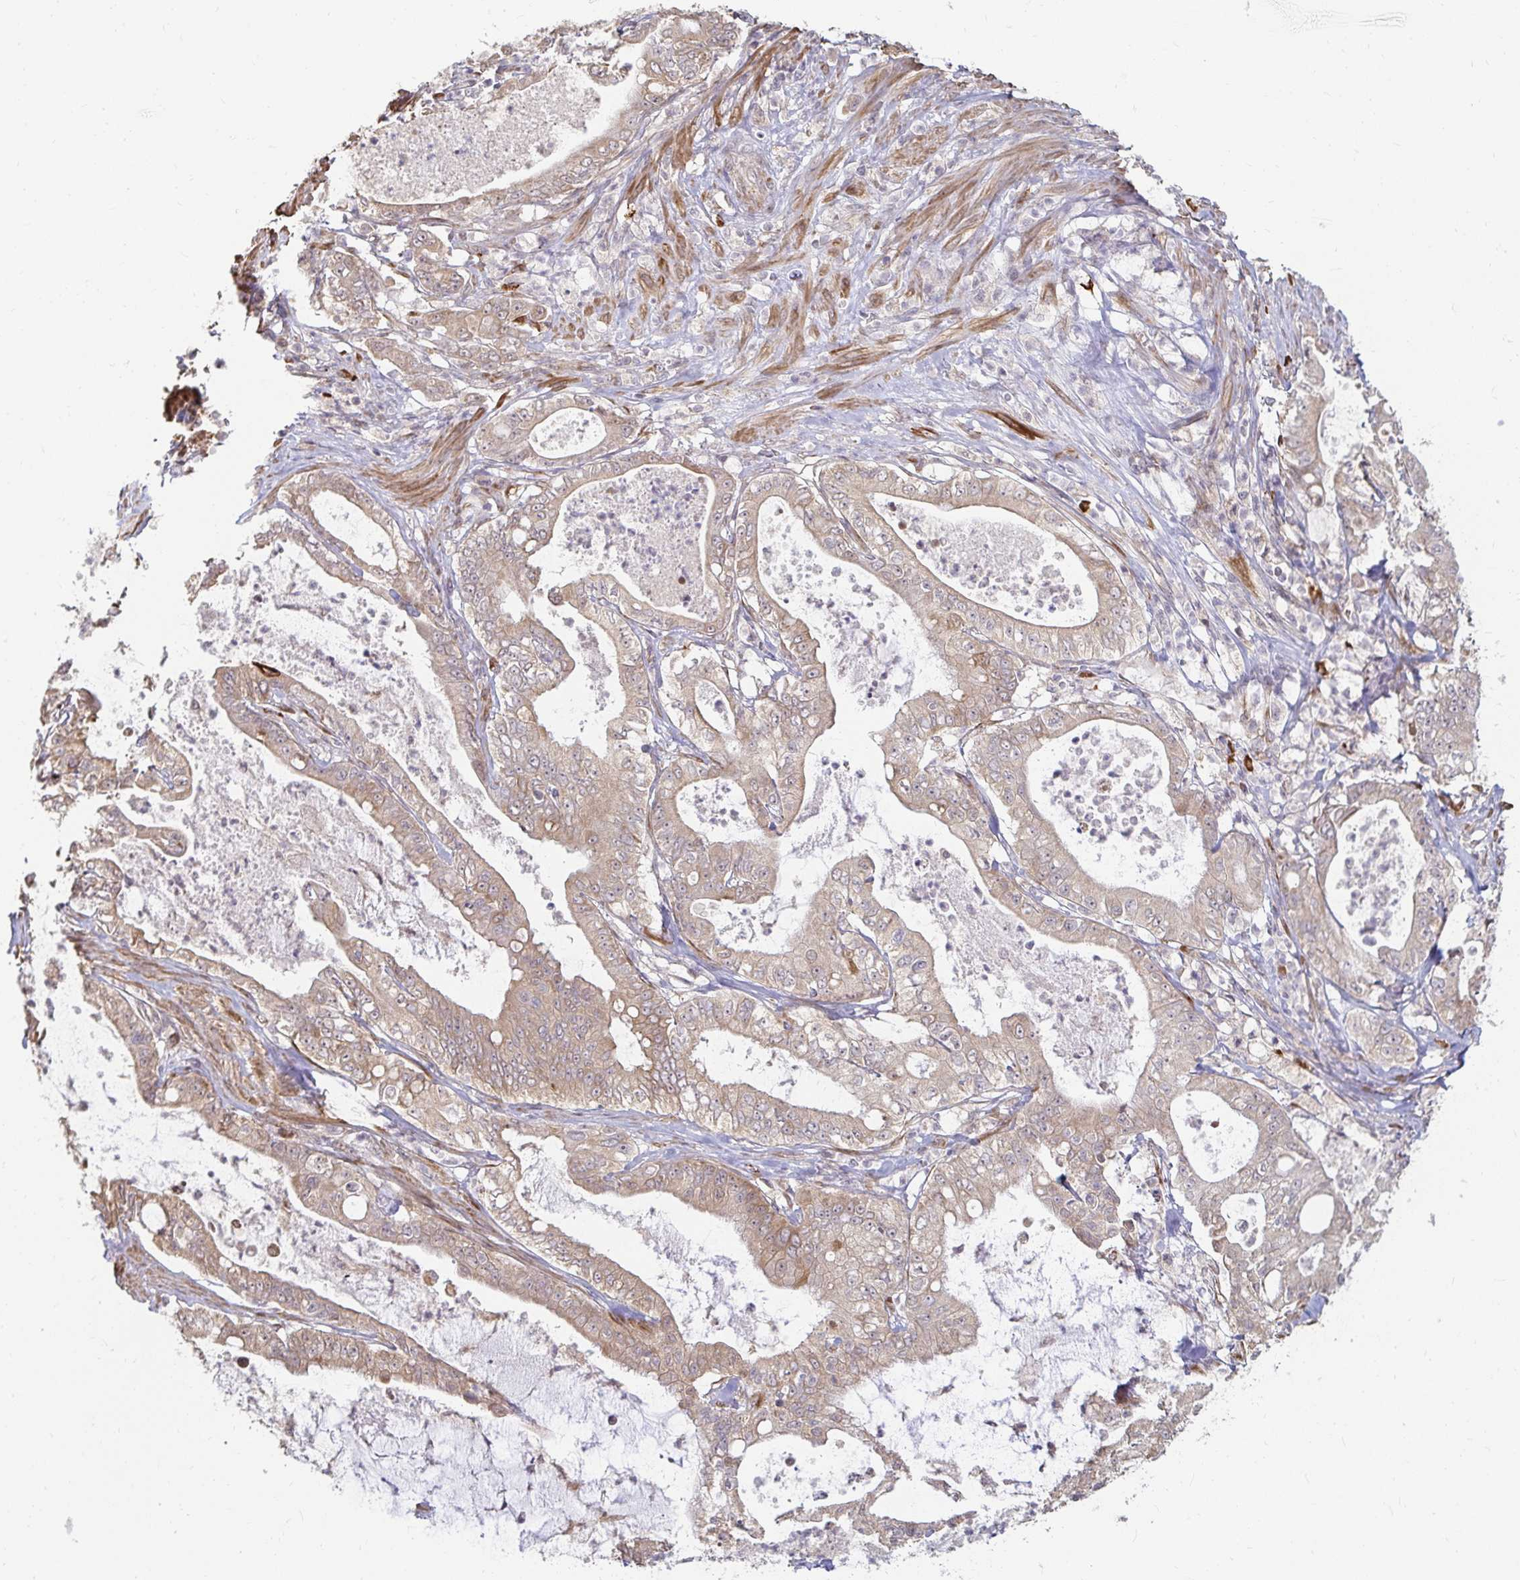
{"staining": {"intensity": "weak", "quantity": "25%-75%", "location": "cytoplasmic/membranous"}, "tissue": "pancreatic cancer", "cell_type": "Tumor cells", "image_type": "cancer", "snomed": [{"axis": "morphology", "description": "Adenocarcinoma, NOS"}, {"axis": "topography", "description": "Pancreas"}], "caption": "A micrograph of human pancreatic cancer stained for a protein reveals weak cytoplasmic/membranous brown staining in tumor cells.", "gene": "CAST", "patient": {"sex": "male", "age": 71}}